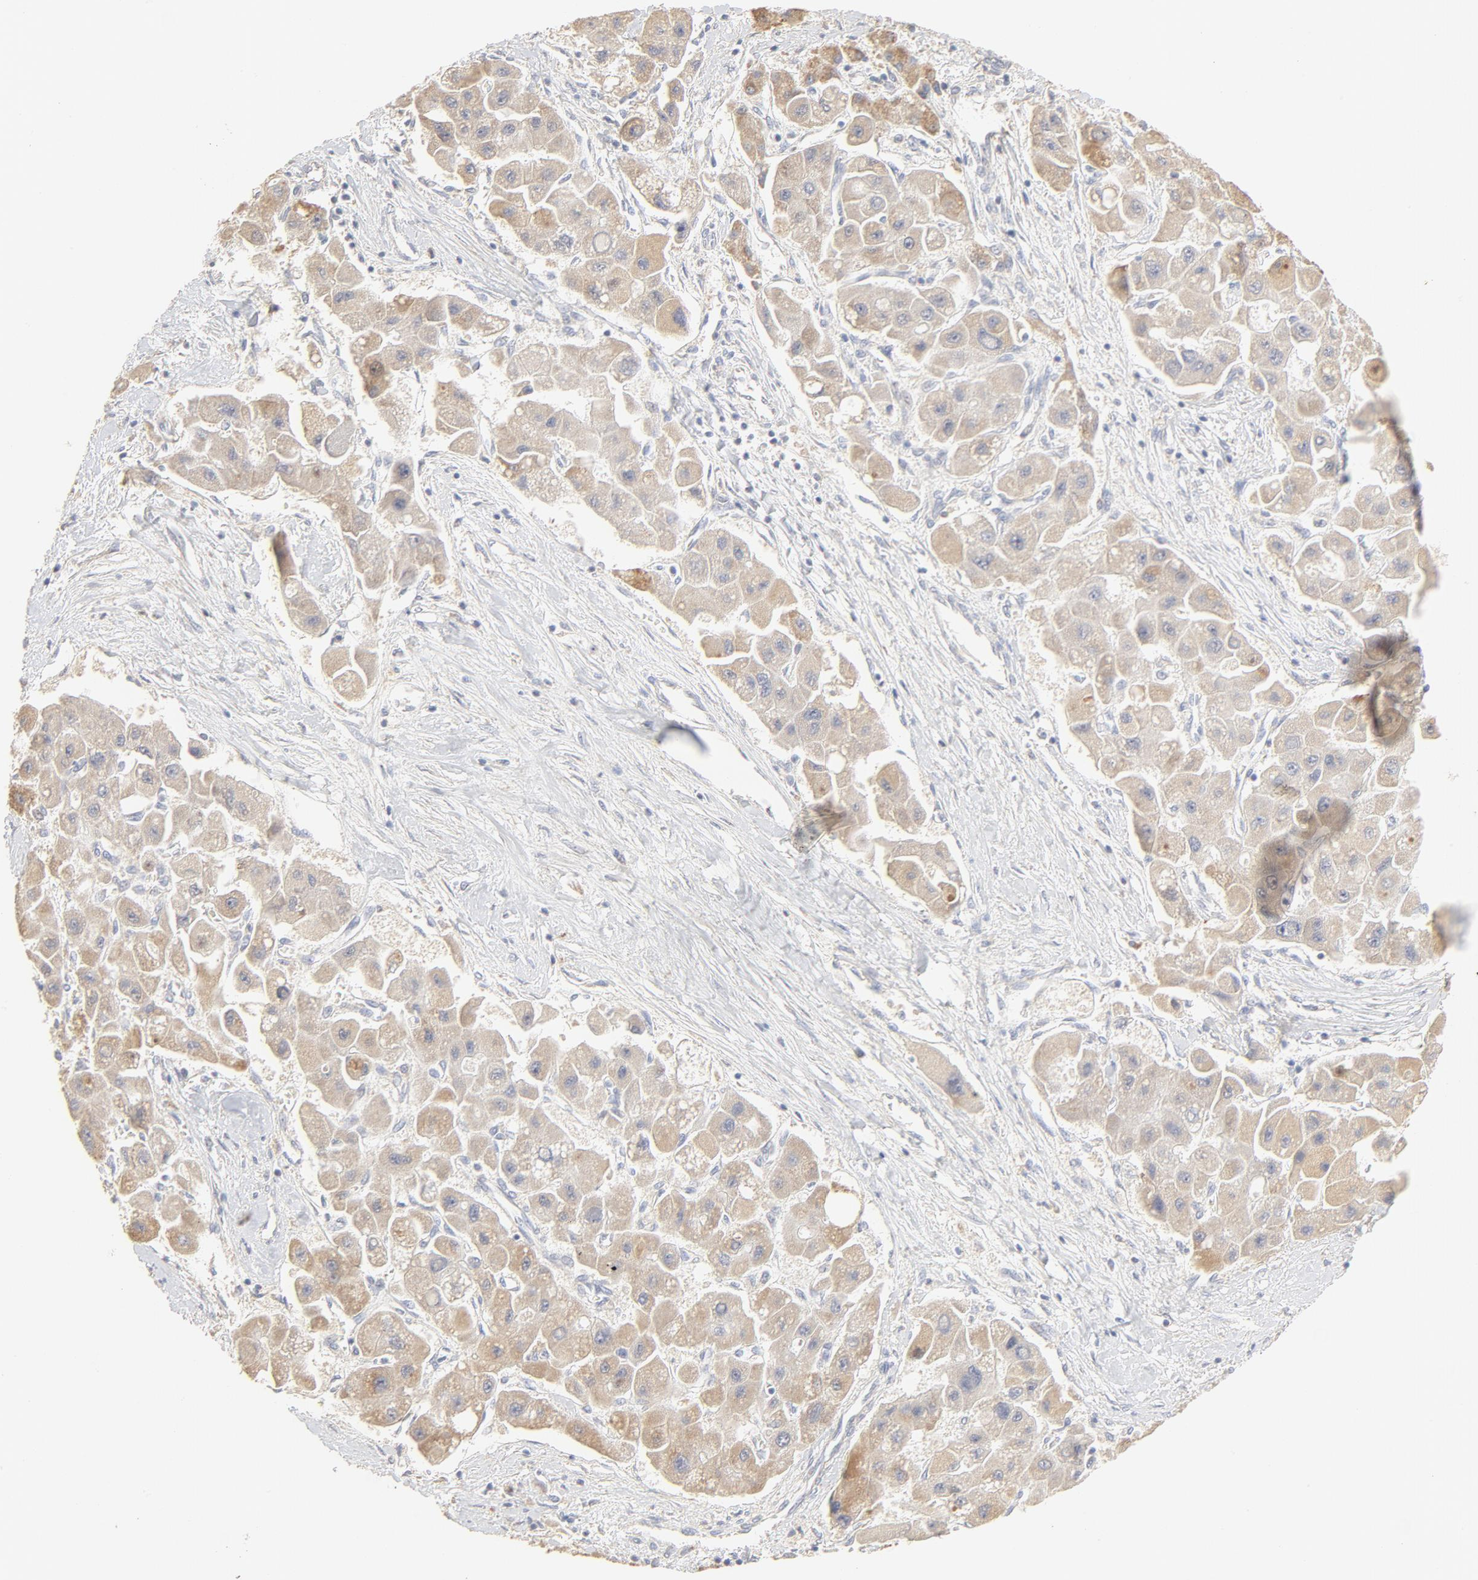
{"staining": {"intensity": "moderate", "quantity": ">75%", "location": "cytoplasmic/membranous"}, "tissue": "liver cancer", "cell_type": "Tumor cells", "image_type": "cancer", "snomed": [{"axis": "morphology", "description": "Carcinoma, Hepatocellular, NOS"}, {"axis": "topography", "description": "Liver"}], "caption": "About >75% of tumor cells in liver cancer show moderate cytoplasmic/membranous protein staining as visualized by brown immunohistochemical staining.", "gene": "FCGBP", "patient": {"sex": "male", "age": 24}}